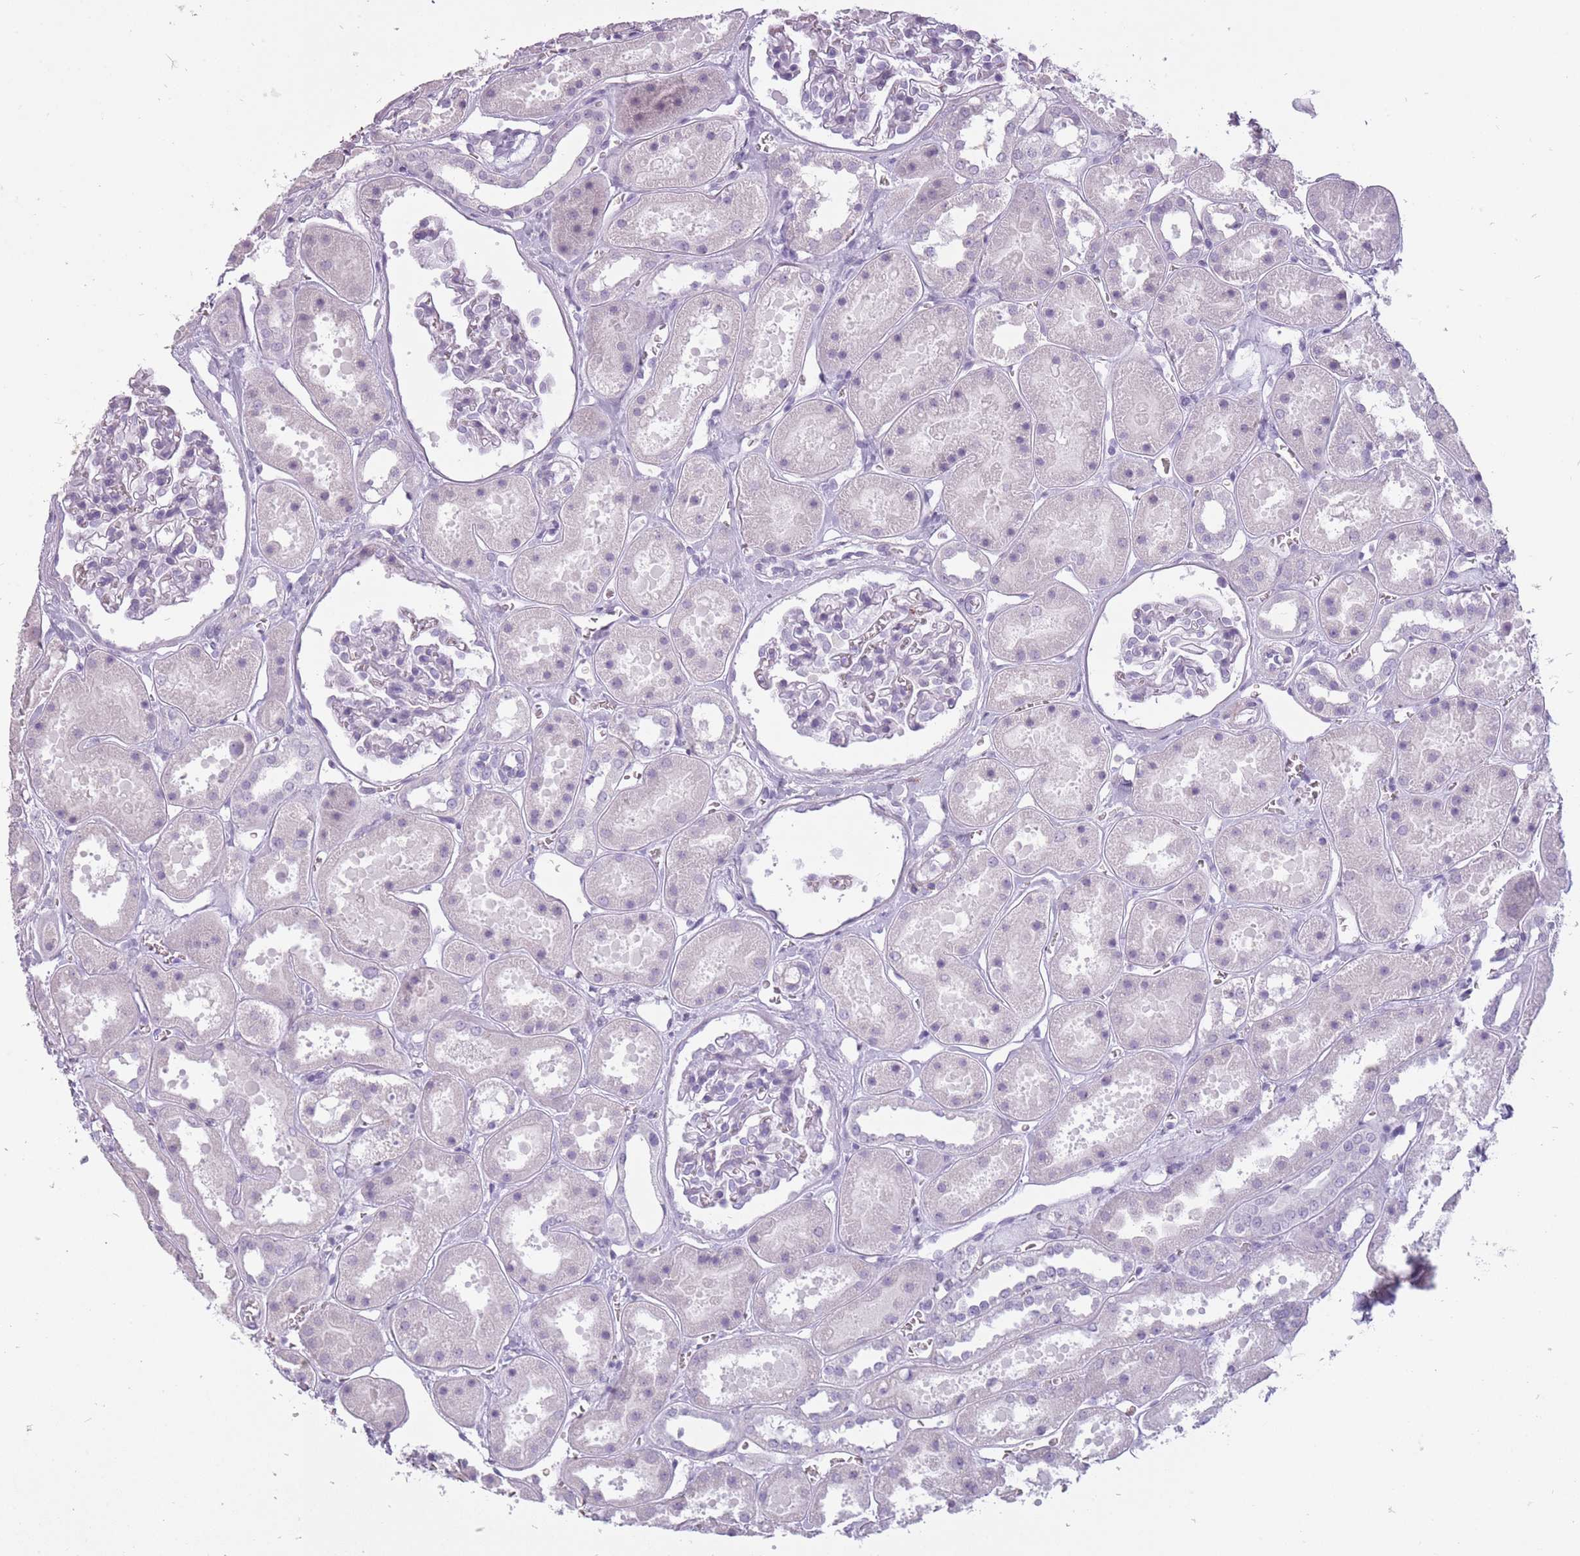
{"staining": {"intensity": "negative", "quantity": "none", "location": "none"}, "tissue": "kidney", "cell_type": "Cells in glomeruli", "image_type": "normal", "snomed": [{"axis": "morphology", "description": "Normal tissue, NOS"}, {"axis": "topography", "description": "Kidney"}], "caption": "High power microscopy image of an immunohistochemistry histopathology image of benign kidney, revealing no significant expression in cells in glomeruli.", "gene": "RFX4", "patient": {"sex": "female", "age": 41}}